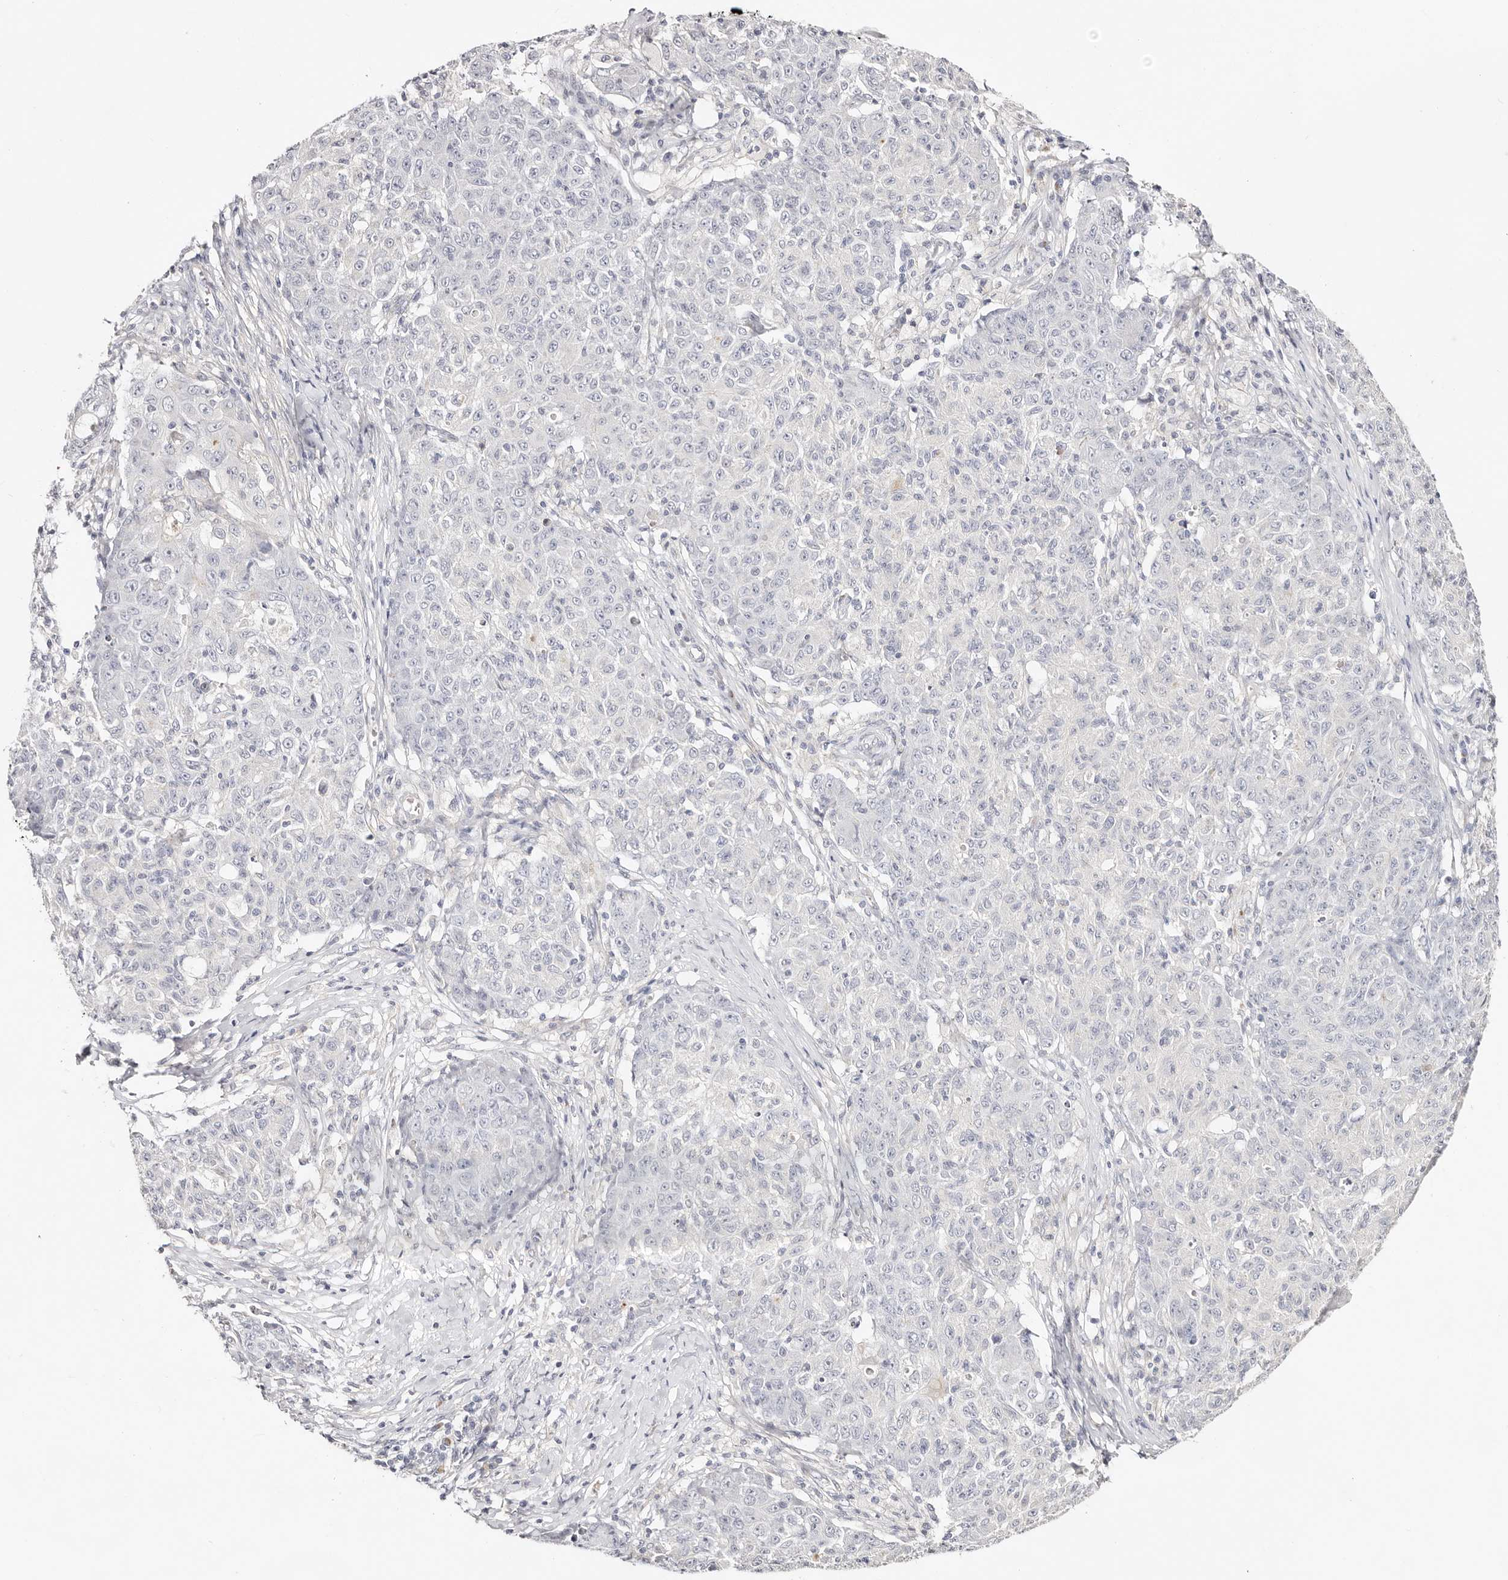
{"staining": {"intensity": "negative", "quantity": "none", "location": "none"}, "tissue": "ovarian cancer", "cell_type": "Tumor cells", "image_type": "cancer", "snomed": [{"axis": "morphology", "description": "Carcinoma, endometroid"}, {"axis": "topography", "description": "Ovary"}], "caption": "DAB (3,3'-diaminobenzidine) immunohistochemical staining of endometroid carcinoma (ovarian) displays no significant positivity in tumor cells.", "gene": "DNASE1", "patient": {"sex": "female", "age": 42}}